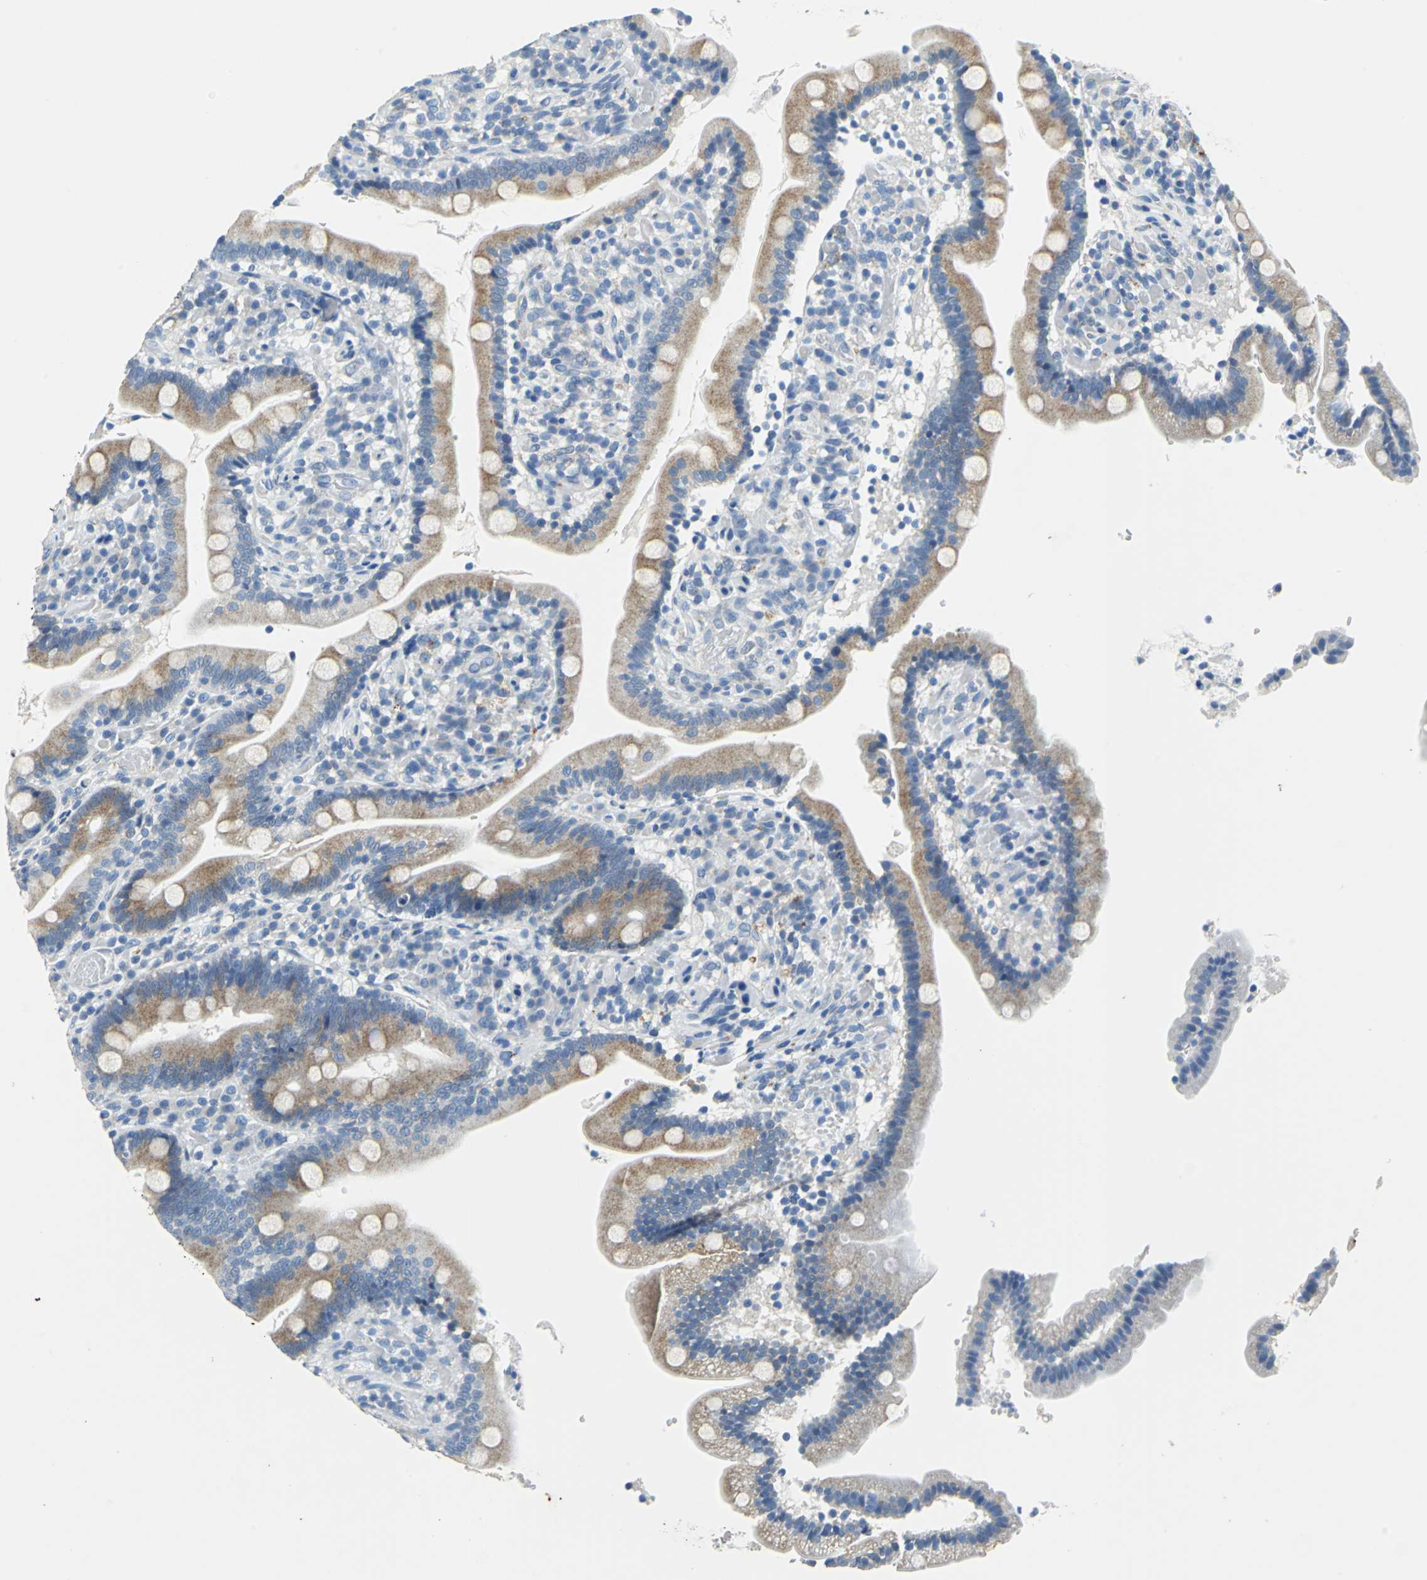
{"staining": {"intensity": "weak", "quantity": "25%-75%", "location": "cytoplasmic/membranous"}, "tissue": "duodenum", "cell_type": "Glandular cells", "image_type": "normal", "snomed": [{"axis": "morphology", "description": "Normal tissue, NOS"}, {"axis": "topography", "description": "Duodenum"}], "caption": "Duodenum stained for a protein (brown) shows weak cytoplasmic/membranous positive staining in about 25%-75% of glandular cells.", "gene": "TEX264", "patient": {"sex": "male", "age": 66}}